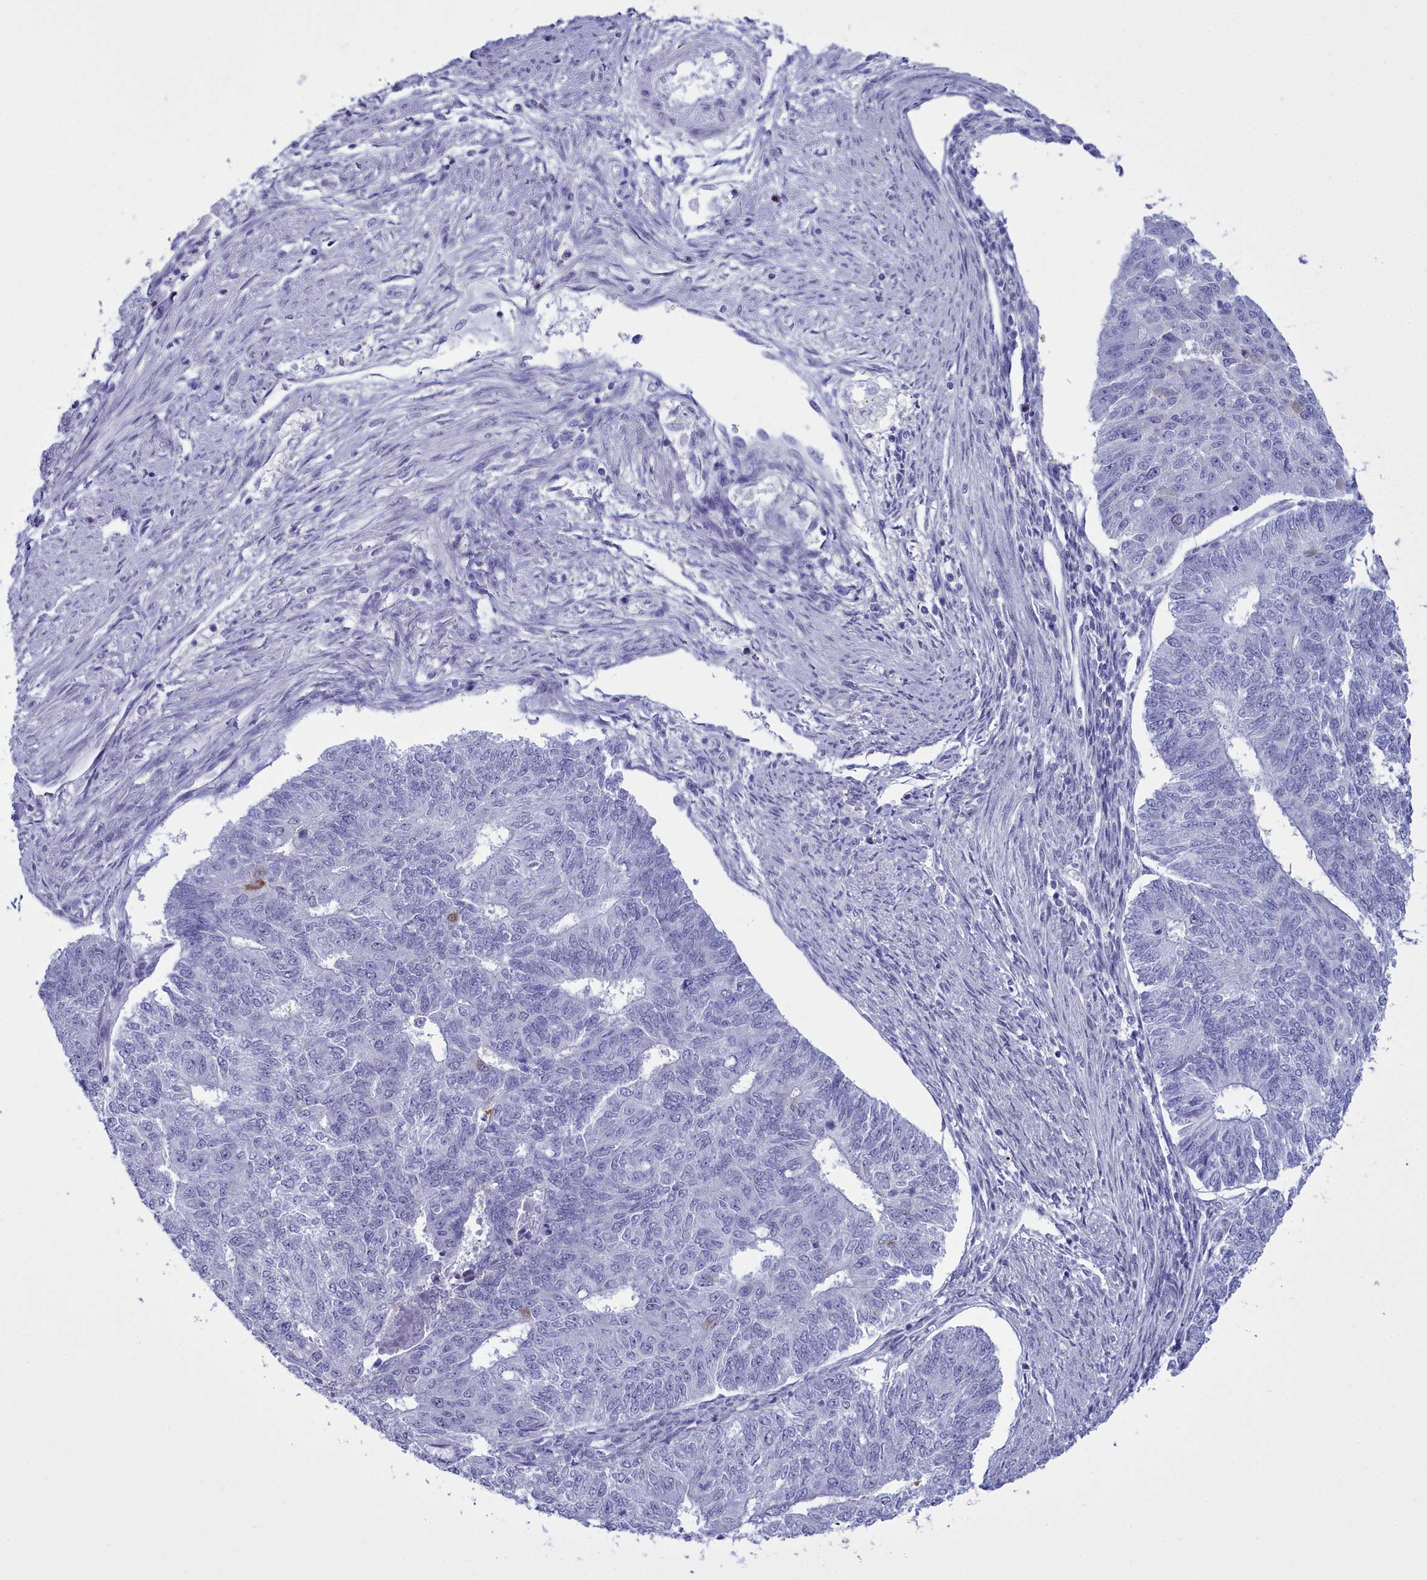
{"staining": {"intensity": "negative", "quantity": "none", "location": "none"}, "tissue": "endometrial cancer", "cell_type": "Tumor cells", "image_type": "cancer", "snomed": [{"axis": "morphology", "description": "Adenocarcinoma, NOS"}, {"axis": "topography", "description": "Endometrium"}], "caption": "Immunohistochemical staining of adenocarcinoma (endometrial) reveals no significant positivity in tumor cells.", "gene": "MAP6", "patient": {"sex": "female", "age": 32}}